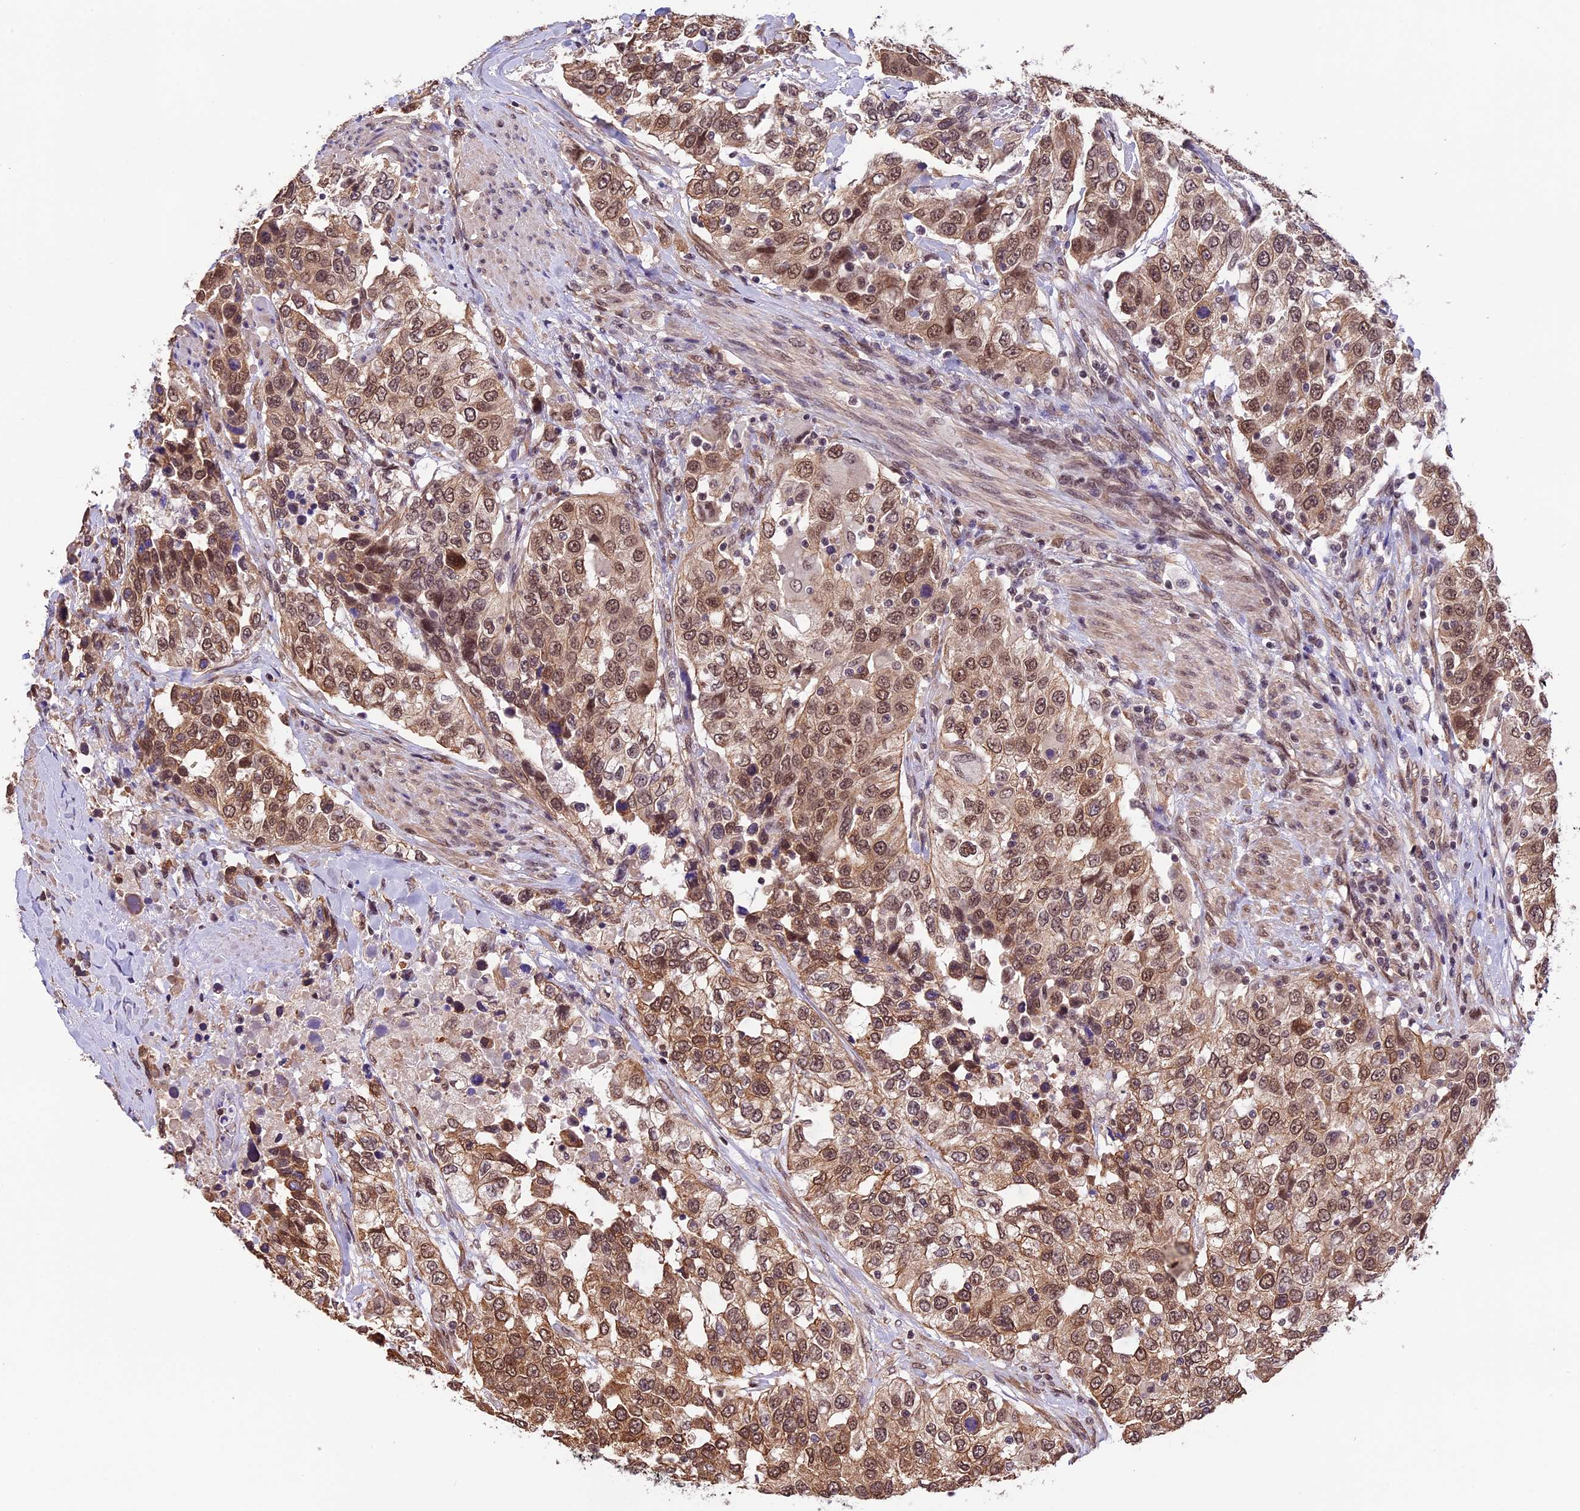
{"staining": {"intensity": "moderate", "quantity": ">75%", "location": "cytoplasmic/membranous,nuclear"}, "tissue": "urothelial cancer", "cell_type": "Tumor cells", "image_type": "cancer", "snomed": [{"axis": "morphology", "description": "Urothelial carcinoma, High grade"}, {"axis": "topography", "description": "Urinary bladder"}], "caption": "Urothelial carcinoma (high-grade) tissue shows moderate cytoplasmic/membranous and nuclear expression in about >75% of tumor cells, visualized by immunohistochemistry.", "gene": "ZC3H4", "patient": {"sex": "female", "age": 80}}